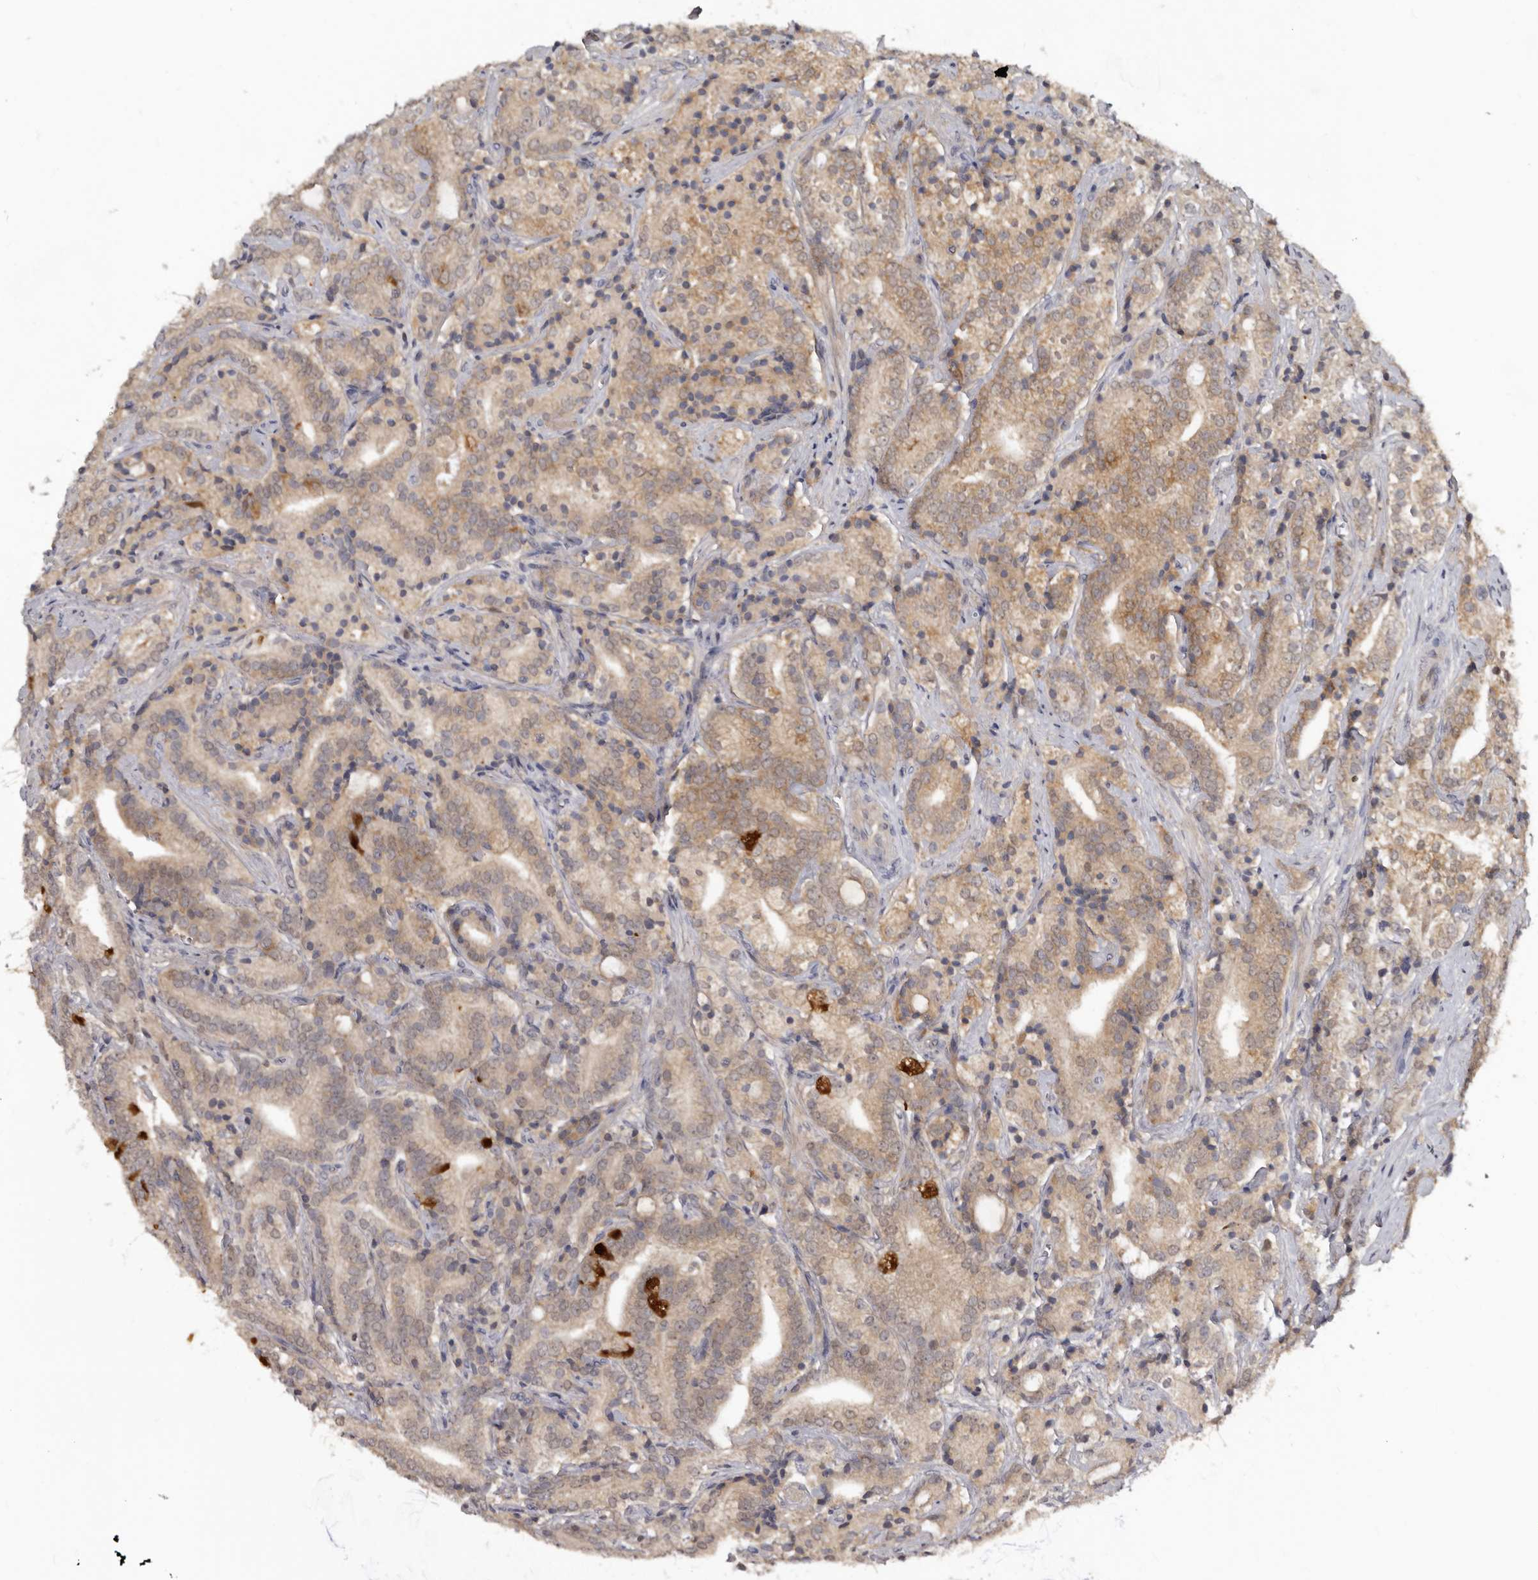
{"staining": {"intensity": "moderate", "quantity": ">75%", "location": "cytoplasmic/membranous"}, "tissue": "prostate cancer", "cell_type": "Tumor cells", "image_type": "cancer", "snomed": [{"axis": "morphology", "description": "Adenocarcinoma, High grade"}, {"axis": "topography", "description": "Prostate"}], "caption": "A medium amount of moderate cytoplasmic/membranous staining is identified in about >75% of tumor cells in prostate adenocarcinoma (high-grade) tissue.", "gene": "RBKS", "patient": {"sex": "male", "age": 57}}